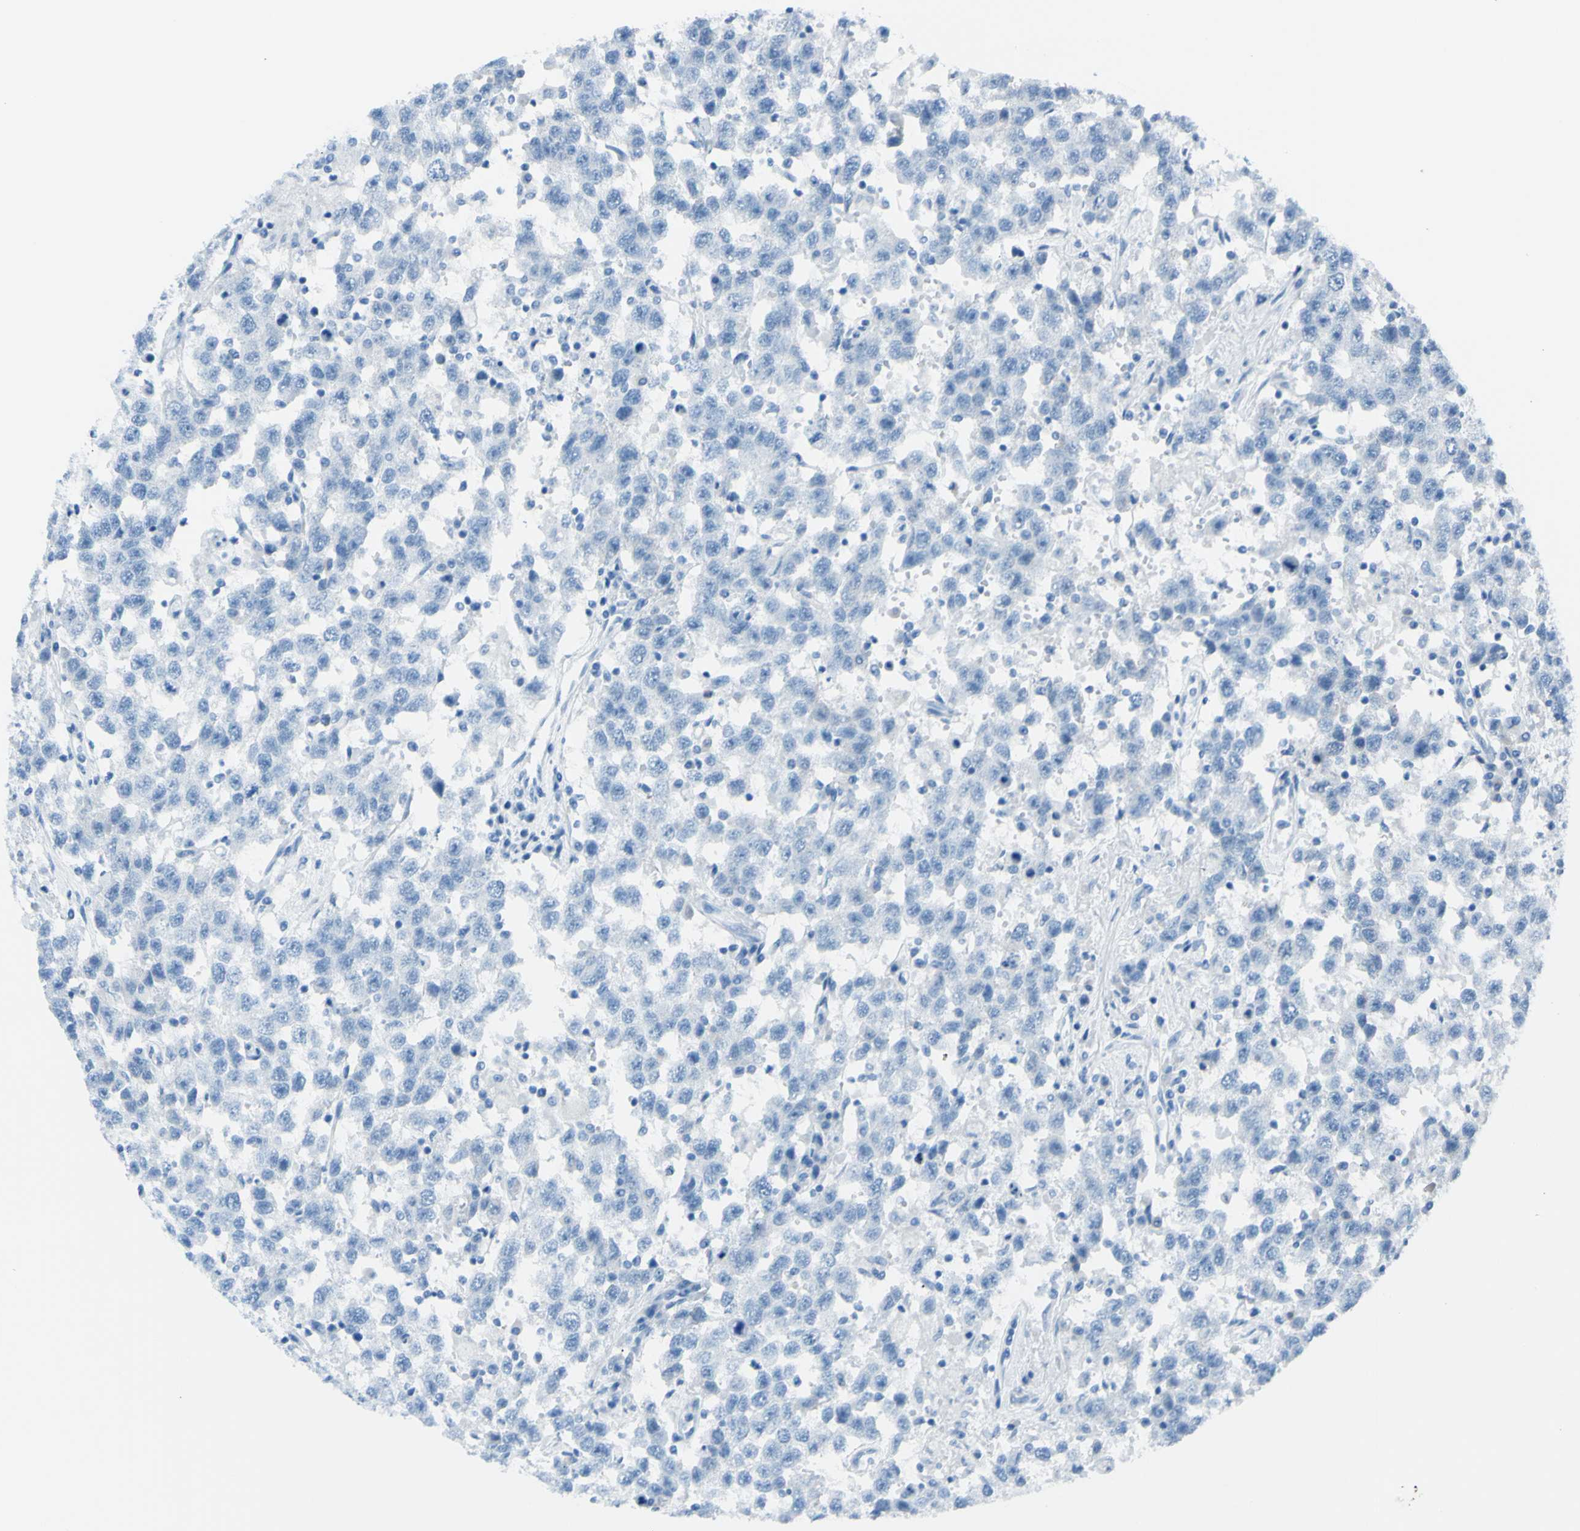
{"staining": {"intensity": "negative", "quantity": "none", "location": "none"}, "tissue": "testis cancer", "cell_type": "Tumor cells", "image_type": "cancer", "snomed": [{"axis": "morphology", "description": "Seminoma, NOS"}, {"axis": "topography", "description": "Testis"}], "caption": "Seminoma (testis) stained for a protein using IHC exhibits no staining tumor cells.", "gene": "TFPI2", "patient": {"sex": "male", "age": 41}}